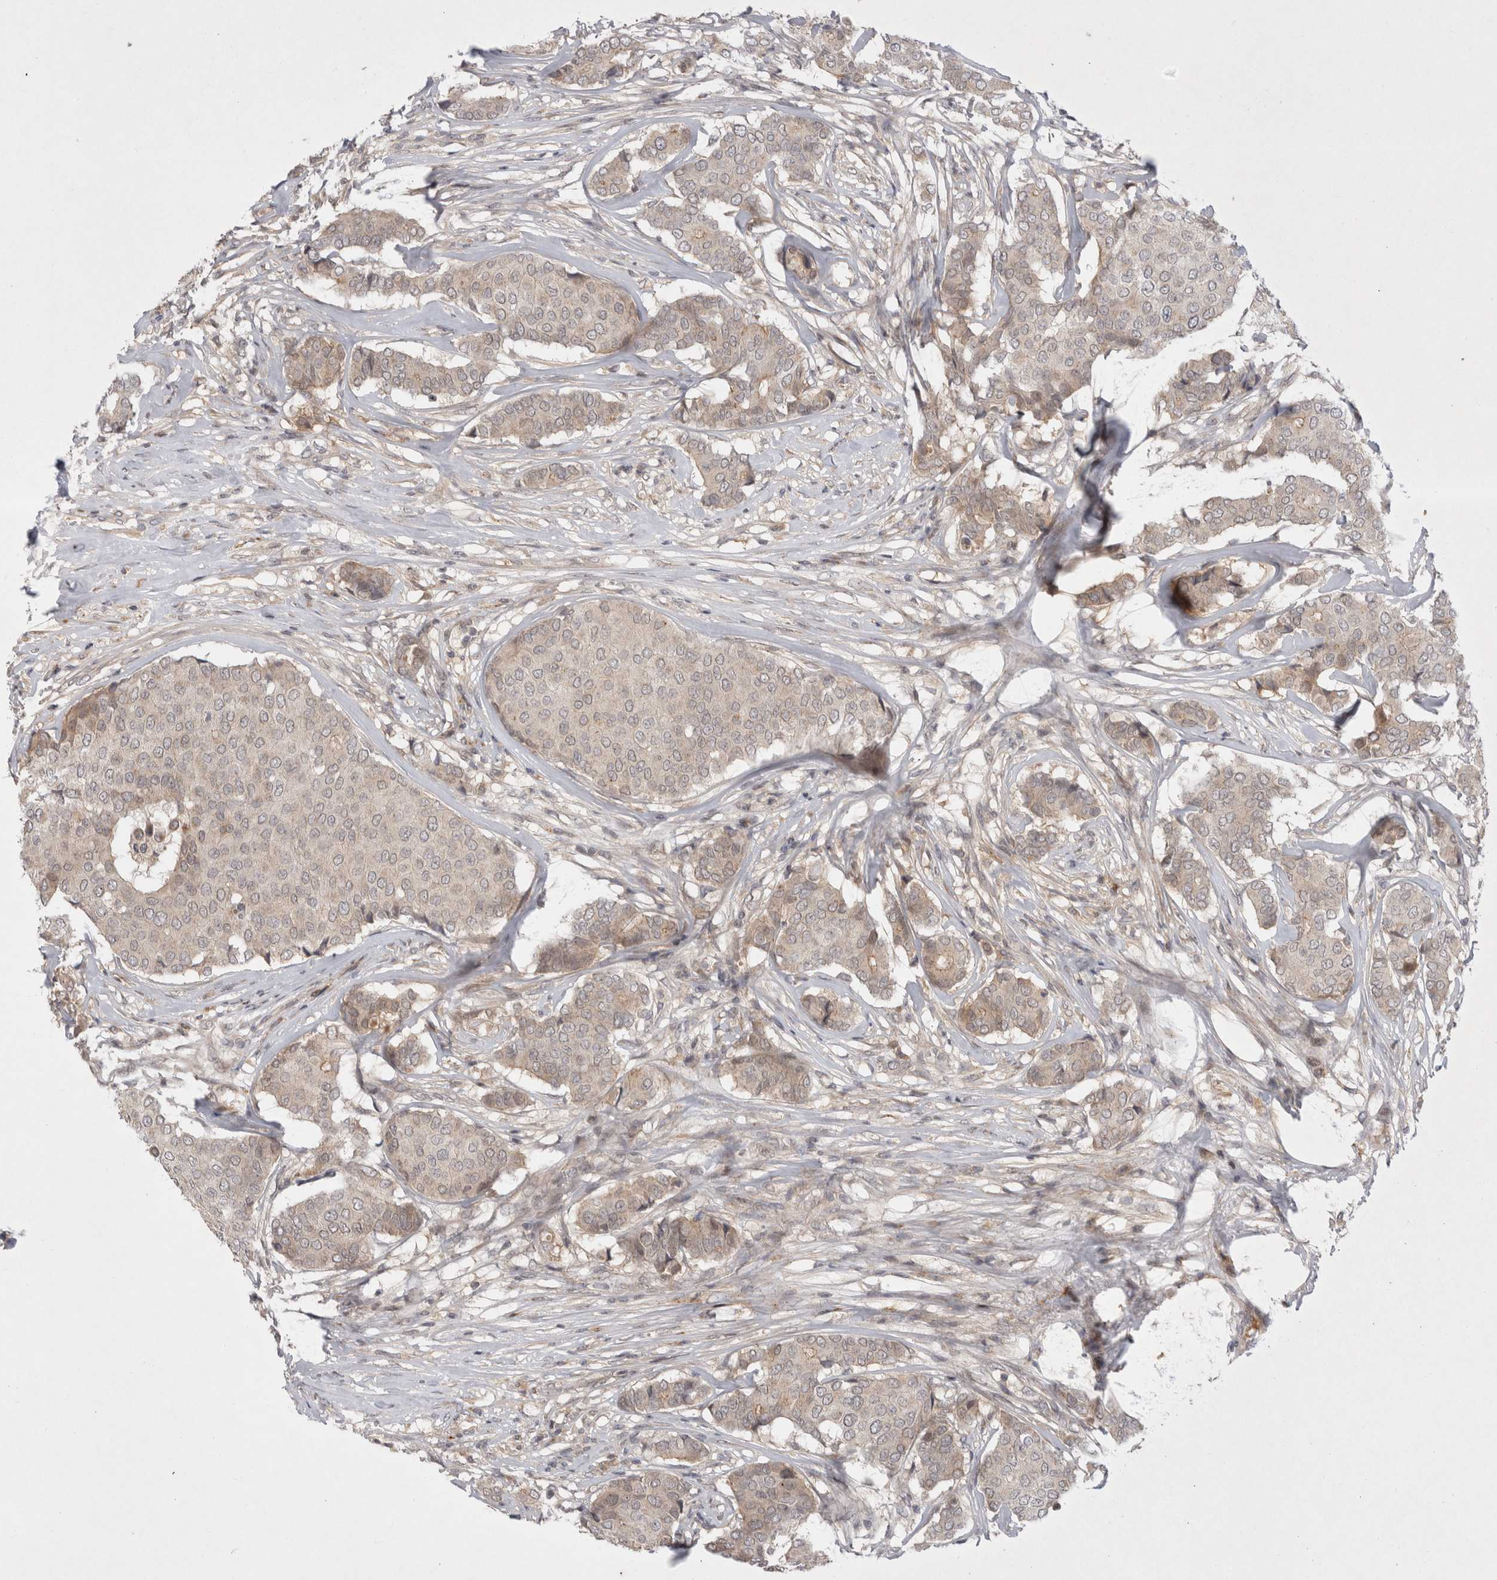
{"staining": {"intensity": "weak", "quantity": "<25%", "location": "cytoplasmic/membranous"}, "tissue": "breast cancer", "cell_type": "Tumor cells", "image_type": "cancer", "snomed": [{"axis": "morphology", "description": "Duct carcinoma"}, {"axis": "topography", "description": "Breast"}], "caption": "This is an immunohistochemistry (IHC) photomicrograph of human breast cancer (invasive ductal carcinoma). There is no staining in tumor cells.", "gene": "PLEKHM1", "patient": {"sex": "female", "age": 75}}